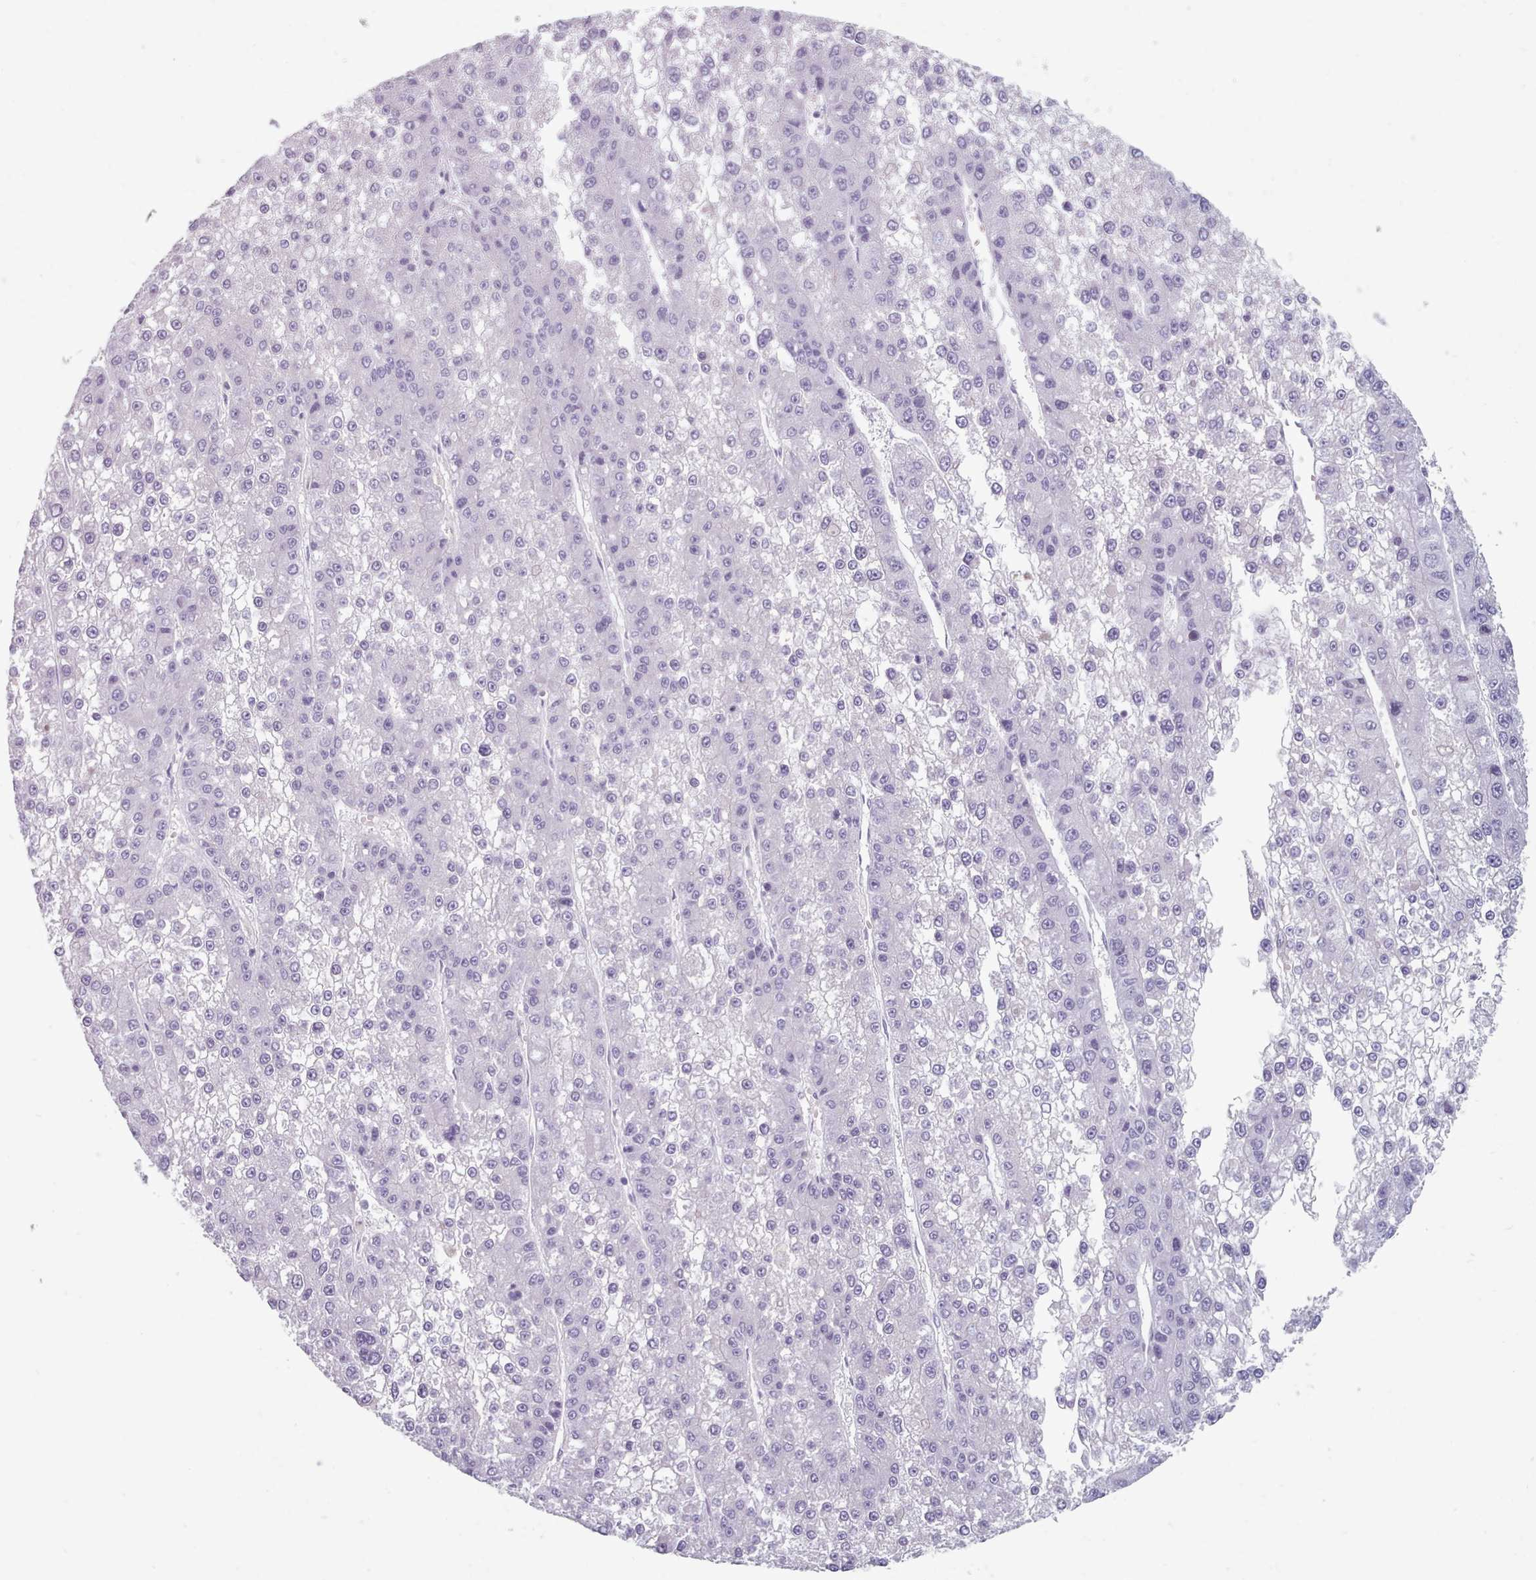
{"staining": {"intensity": "negative", "quantity": "none", "location": "none"}, "tissue": "liver cancer", "cell_type": "Tumor cells", "image_type": "cancer", "snomed": [{"axis": "morphology", "description": "Carcinoma, Hepatocellular, NOS"}, {"axis": "topography", "description": "Liver"}], "caption": "Immunohistochemistry (IHC) photomicrograph of liver cancer stained for a protein (brown), which exhibits no staining in tumor cells. (DAB (3,3'-diaminobenzidine) IHC, high magnification).", "gene": "FAM170B", "patient": {"sex": "female", "age": 73}}